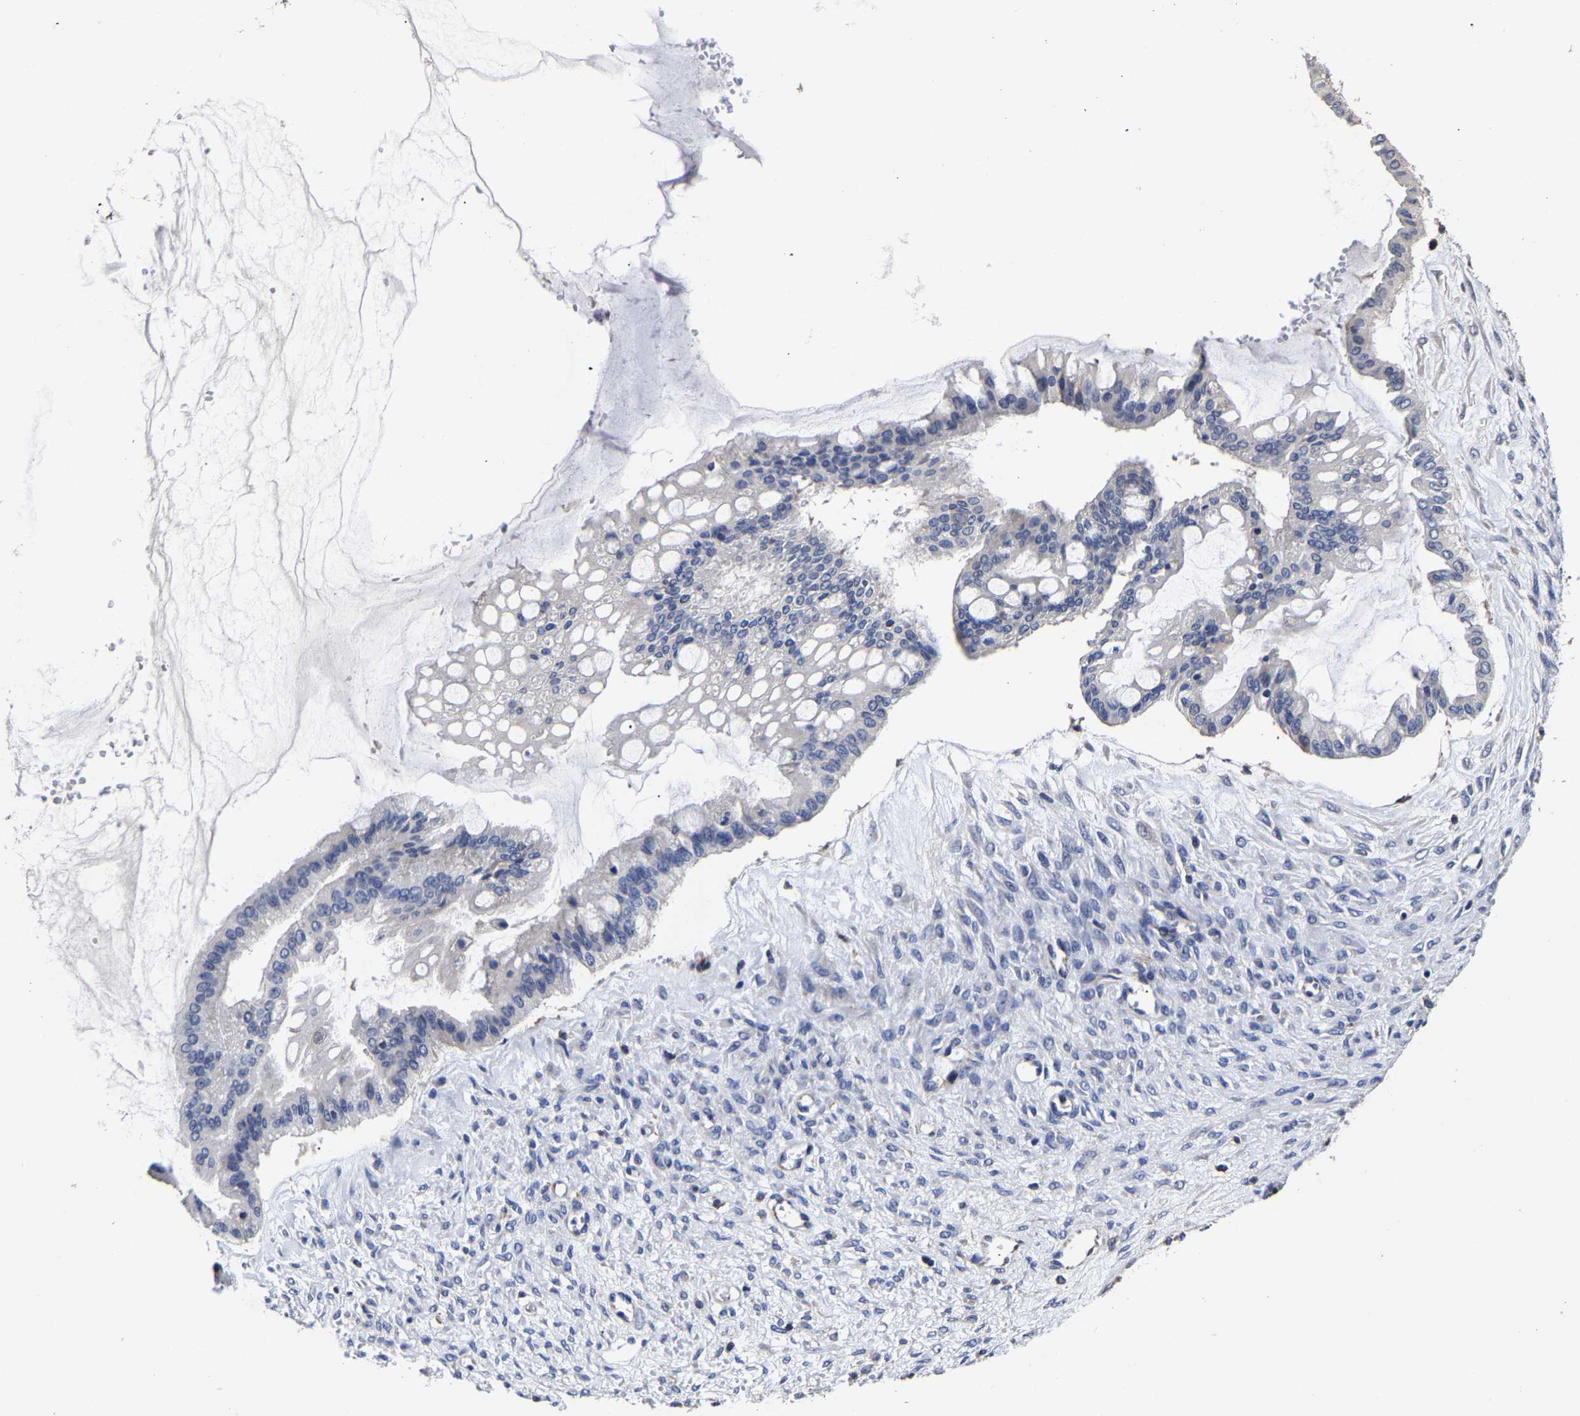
{"staining": {"intensity": "negative", "quantity": "none", "location": "none"}, "tissue": "ovarian cancer", "cell_type": "Tumor cells", "image_type": "cancer", "snomed": [{"axis": "morphology", "description": "Cystadenocarcinoma, mucinous, NOS"}, {"axis": "topography", "description": "Ovary"}], "caption": "The micrograph demonstrates no staining of tumor cells in ovarian cancer (mucinous cystadenocarcinoma).", "gene": "AASS", "patient": {"sex": "female", "age": 73}}